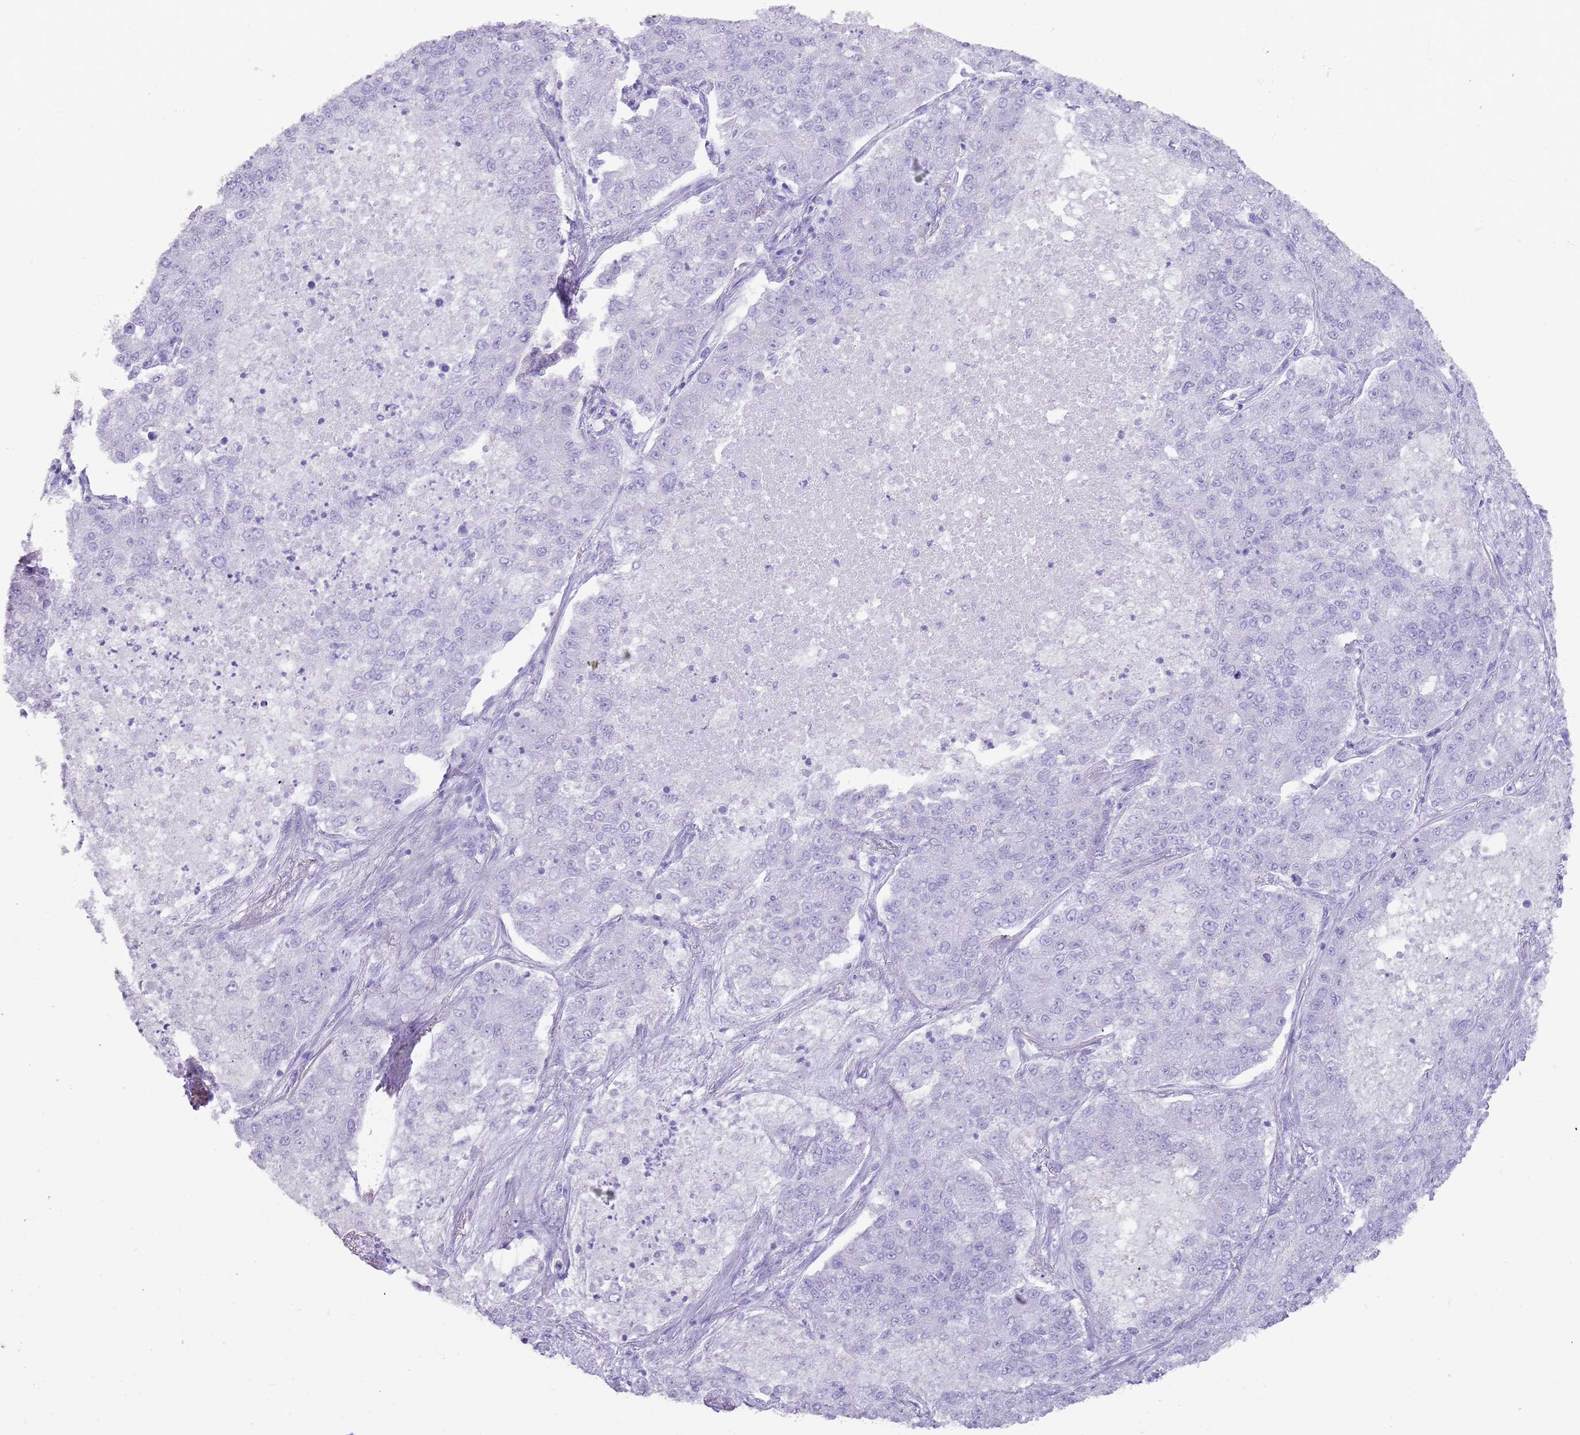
{"staining": {"intensity": "negative", "quantity": "none", "location": "none"}, "tissue": "lung cancer", "cell_type": "Tumor cells", "image_type": "cancer", "snomed": [{"axis": "morphology", "description": "Adenocarcinoma, NOS"}, {"axis": "topography", "description": "Lung"}], "caption": "This is a histopathology image of IHC staining of lung adenocarcinoma, which shows no staining in tumor cells.", "gene": "NBPF3", "patient": {"sex": "male", "age": 49}}